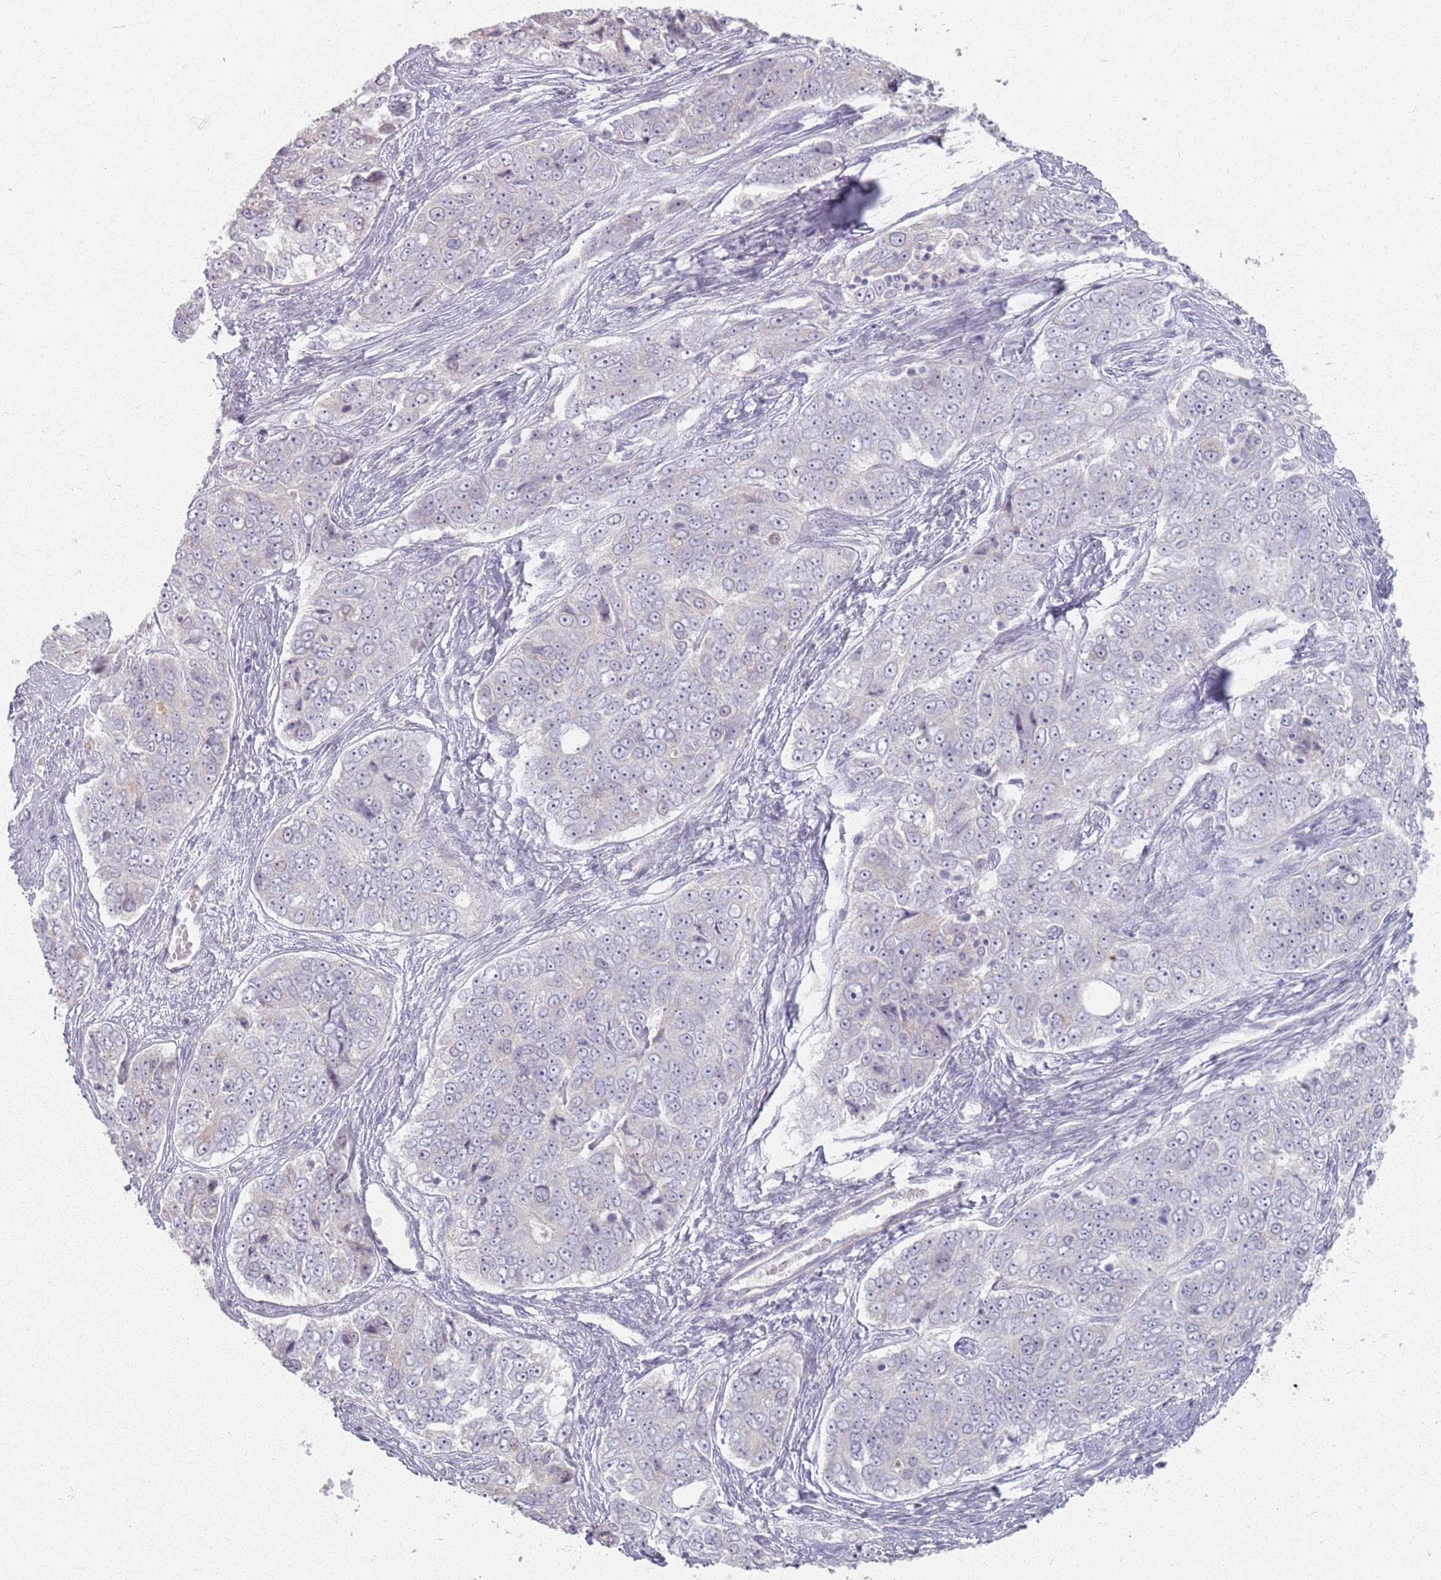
{"staining": {"intensity": "negative", "quantity": "none", "location": "none"}, "tissue": "ovarian cancer", "cell_type": "Tumor cells", "image_type": "cancer", "snomed": [{"axis": "morphology", "description": "Carcinoma, endometroid"}, {"axis": "topography", "description": "Ovary"}], "caption": "Endometroid carcinoma (ovarian) was stained to show a protein in brown. There is no significant staining in tumor cells. (DAB immunohistochemistry (IHC) with hematoxylin counter stain).", "gene": "PKD2L2", "patient": {"sex": "female", "age": 51}}